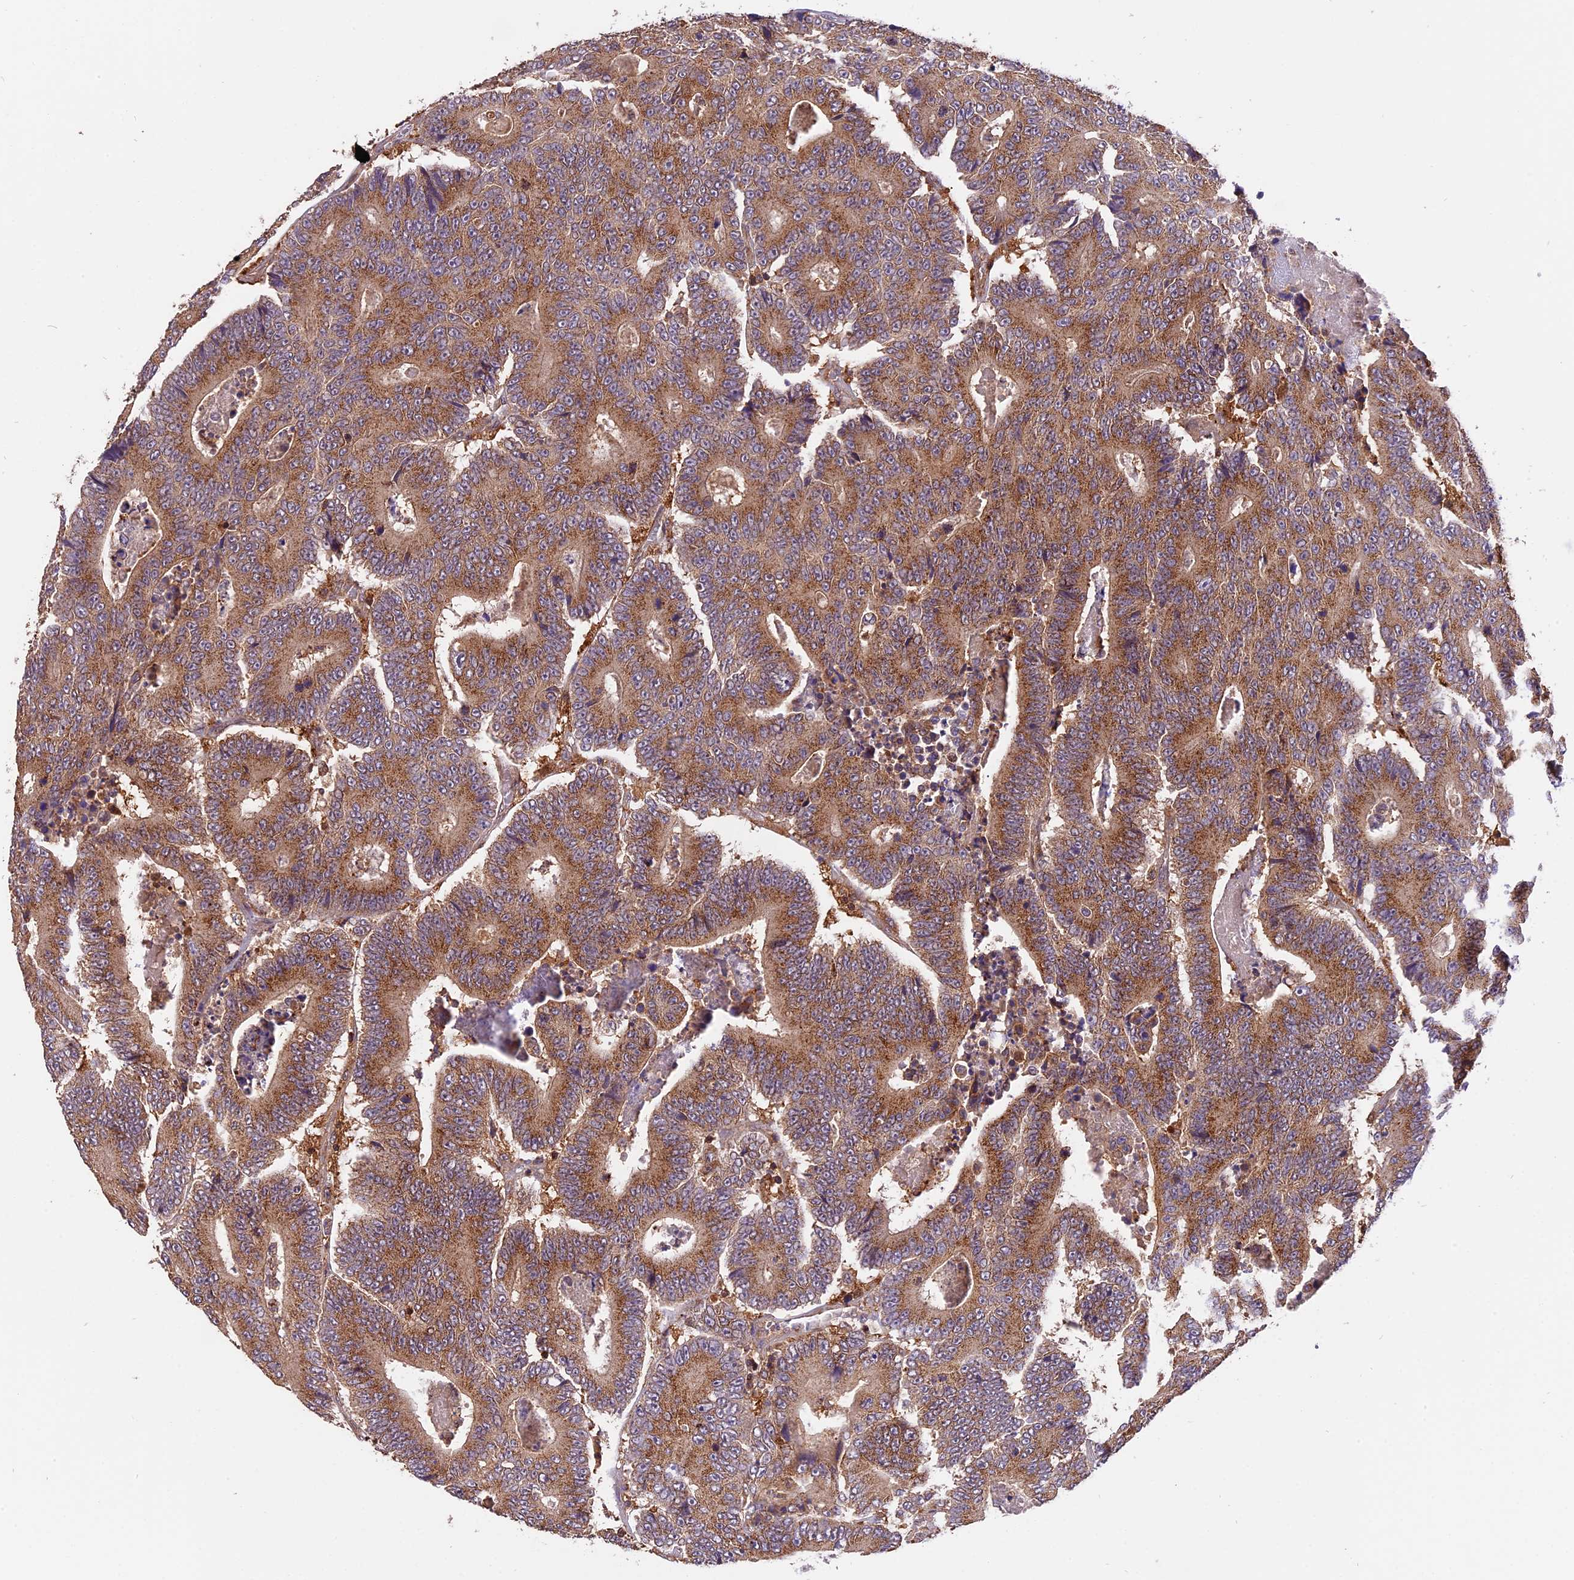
{"staining": {"intensity": "moderate", "quantity": ">75%", "location": "cytoplasmic/membranous"}, "tissue": "colorectal cancer", "cell_type": "Tumor cells", "image_type": "cancer", "snomed": [{"axis": "morphology", "description": "Adenocarcinoma, NOS"}, {"axis": "topography", "description": "Colon"}], "caption": "Adenocarcinoma (colorectal) tissue demonstrates moderate cytoplasmic/membranous expression in about >75% of tumor cells, visualized by immunohistochemistry.", "gene": "PEX3", "patient": {"sex": "male", "age": 83}}